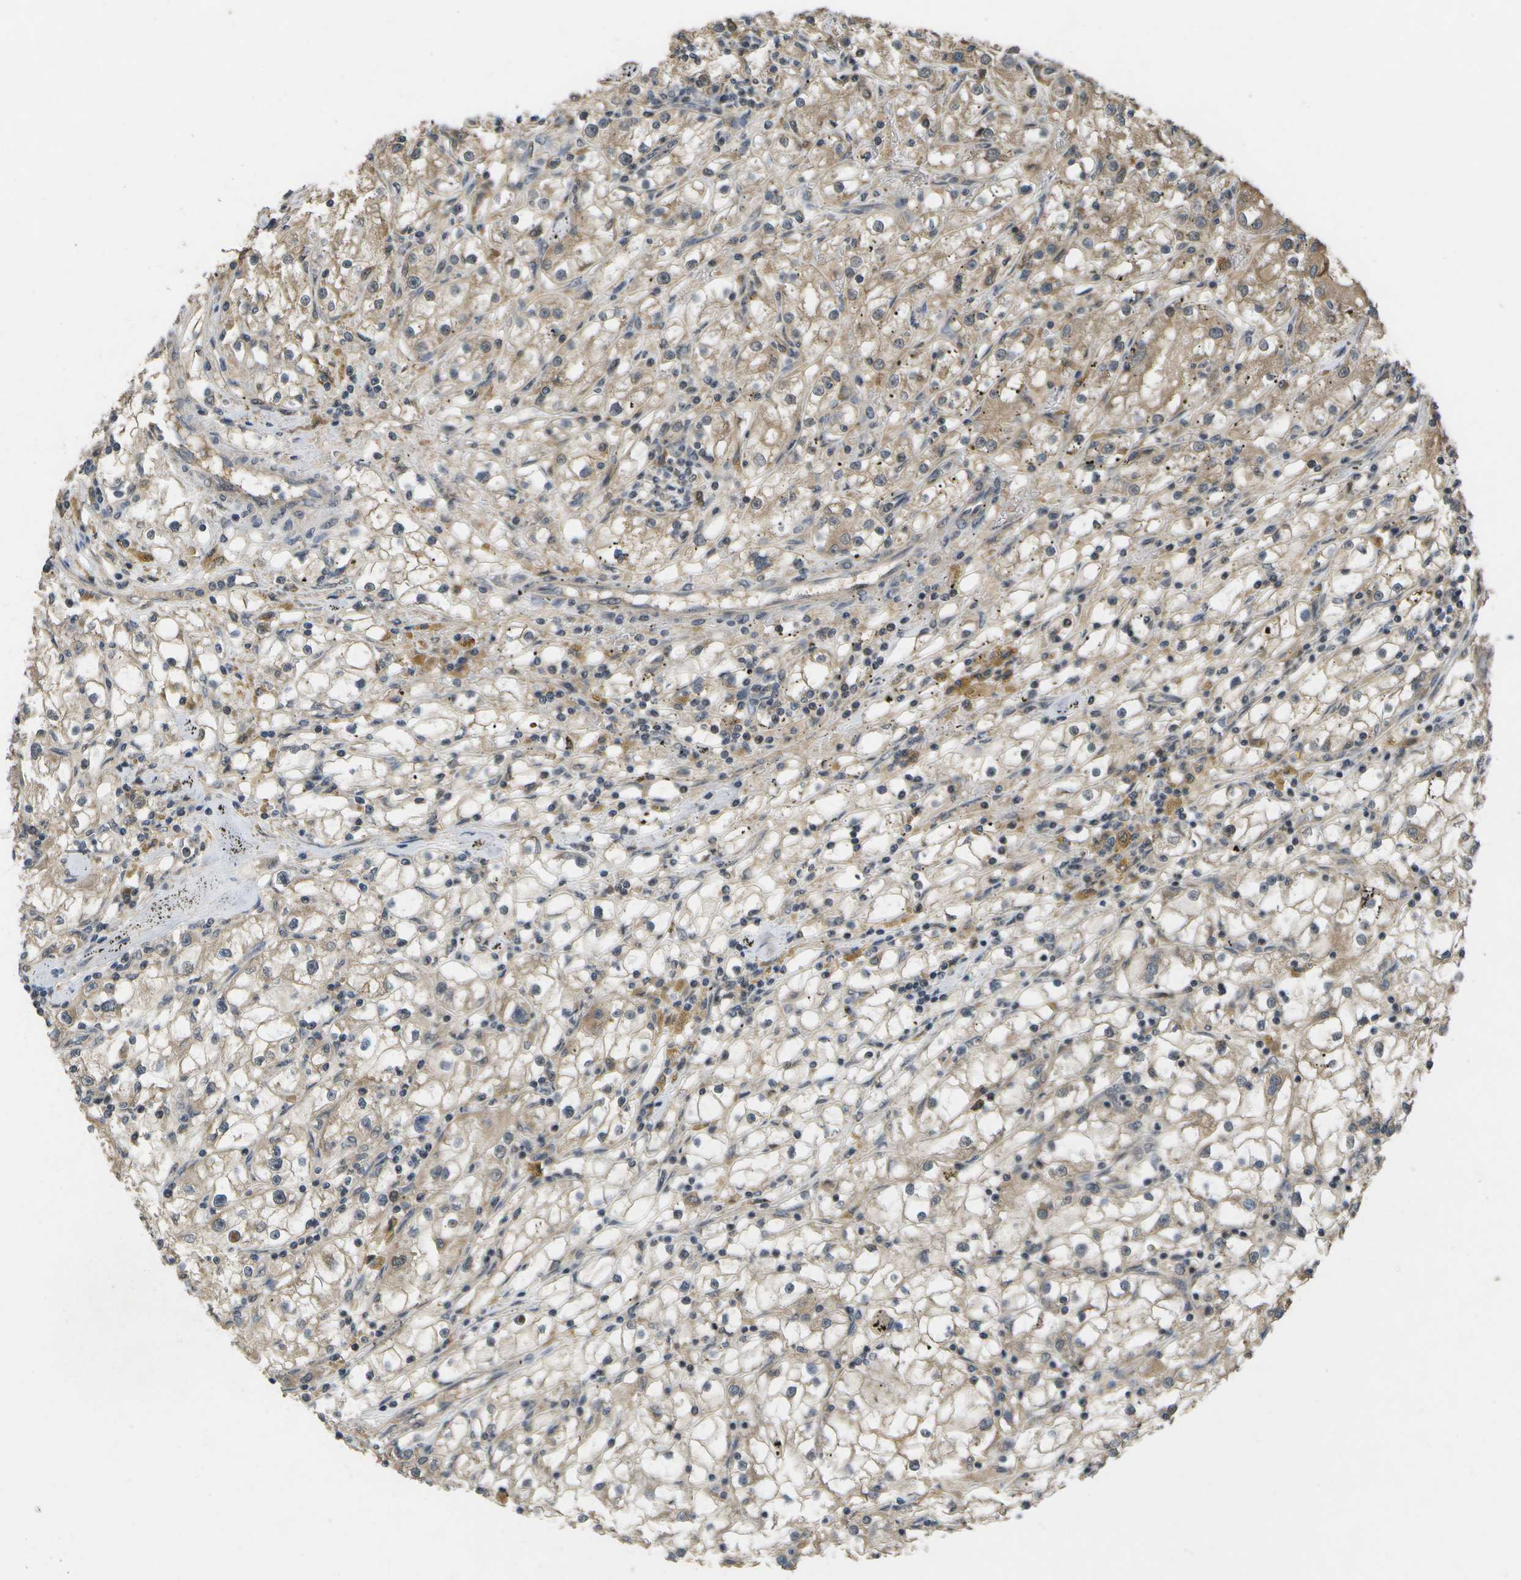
{"staining": {"intensity": "weak", "quantity": ">75%", "location": "cytoplasmic/membranous"}, "tissue": "renal cancer", "cell_type": "Tumor cells", "image_type": "cancer", "snomed": [{"axis": "morphology", "description": "Adenocarcinoma, NOS"}, {"axis": "topography", "description": "Kidney"}], "caption": "The immunohistochemical stain shows weak cytoplasmic/membranous positivity in tumor cells of renal cancer tissue.", "gene": "ALAS1", "patient": {"sex": "male", "age": 56}}